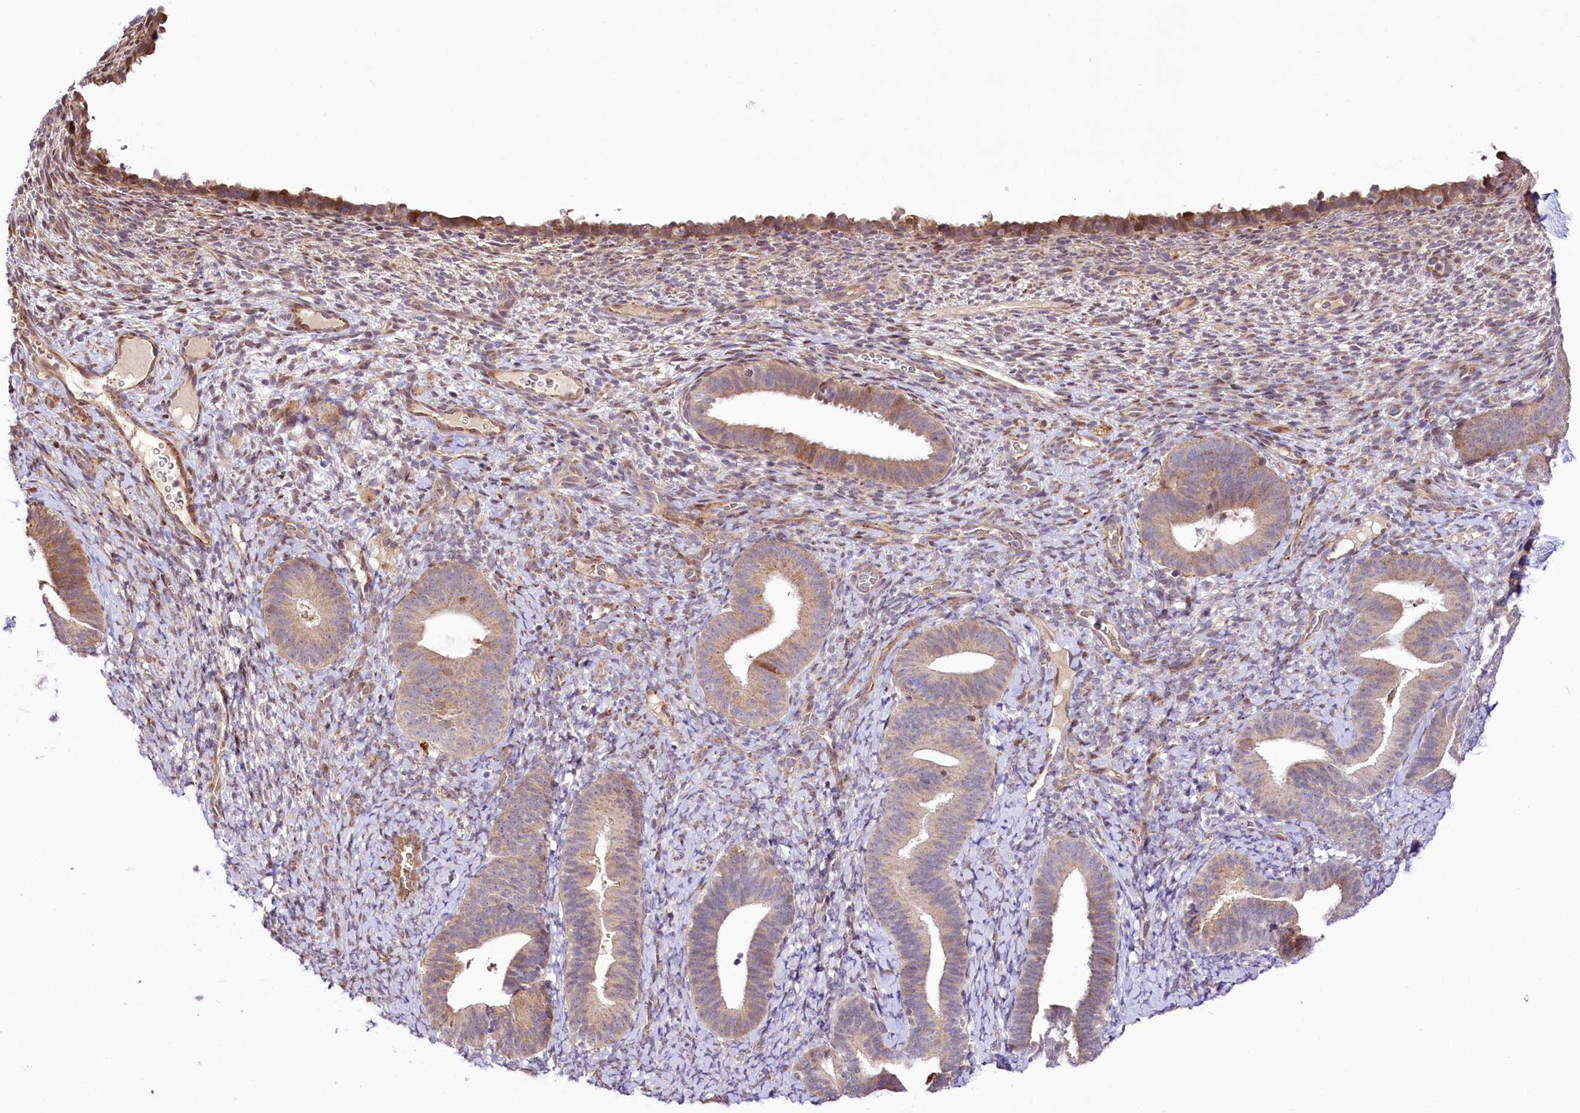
{"staining": {"intensity": "weak", "quantity": "<25%", "location": "cytoplasmic/membranous"}, "tissue": "endometrium", "cell_type": "Cells in endometrial stroma", "image_type": "normal", "snomed": [{"axis": "morphology", "description": "Normal tissue, NOS"}, {"axis": "topography", "description": "Endometrium"}], "caption": "A micrograph of human endometrium is negative for staining in cells in endometrial stroma. (Stains: DAB (3,3'-diaminobenzidine) immunohistochemistry with hematoxylin counter stain, Microscopy: brightfield microscopy at high magnification).", "gene": "CUTC", "patient": {"sex": "female", "age": 65}}